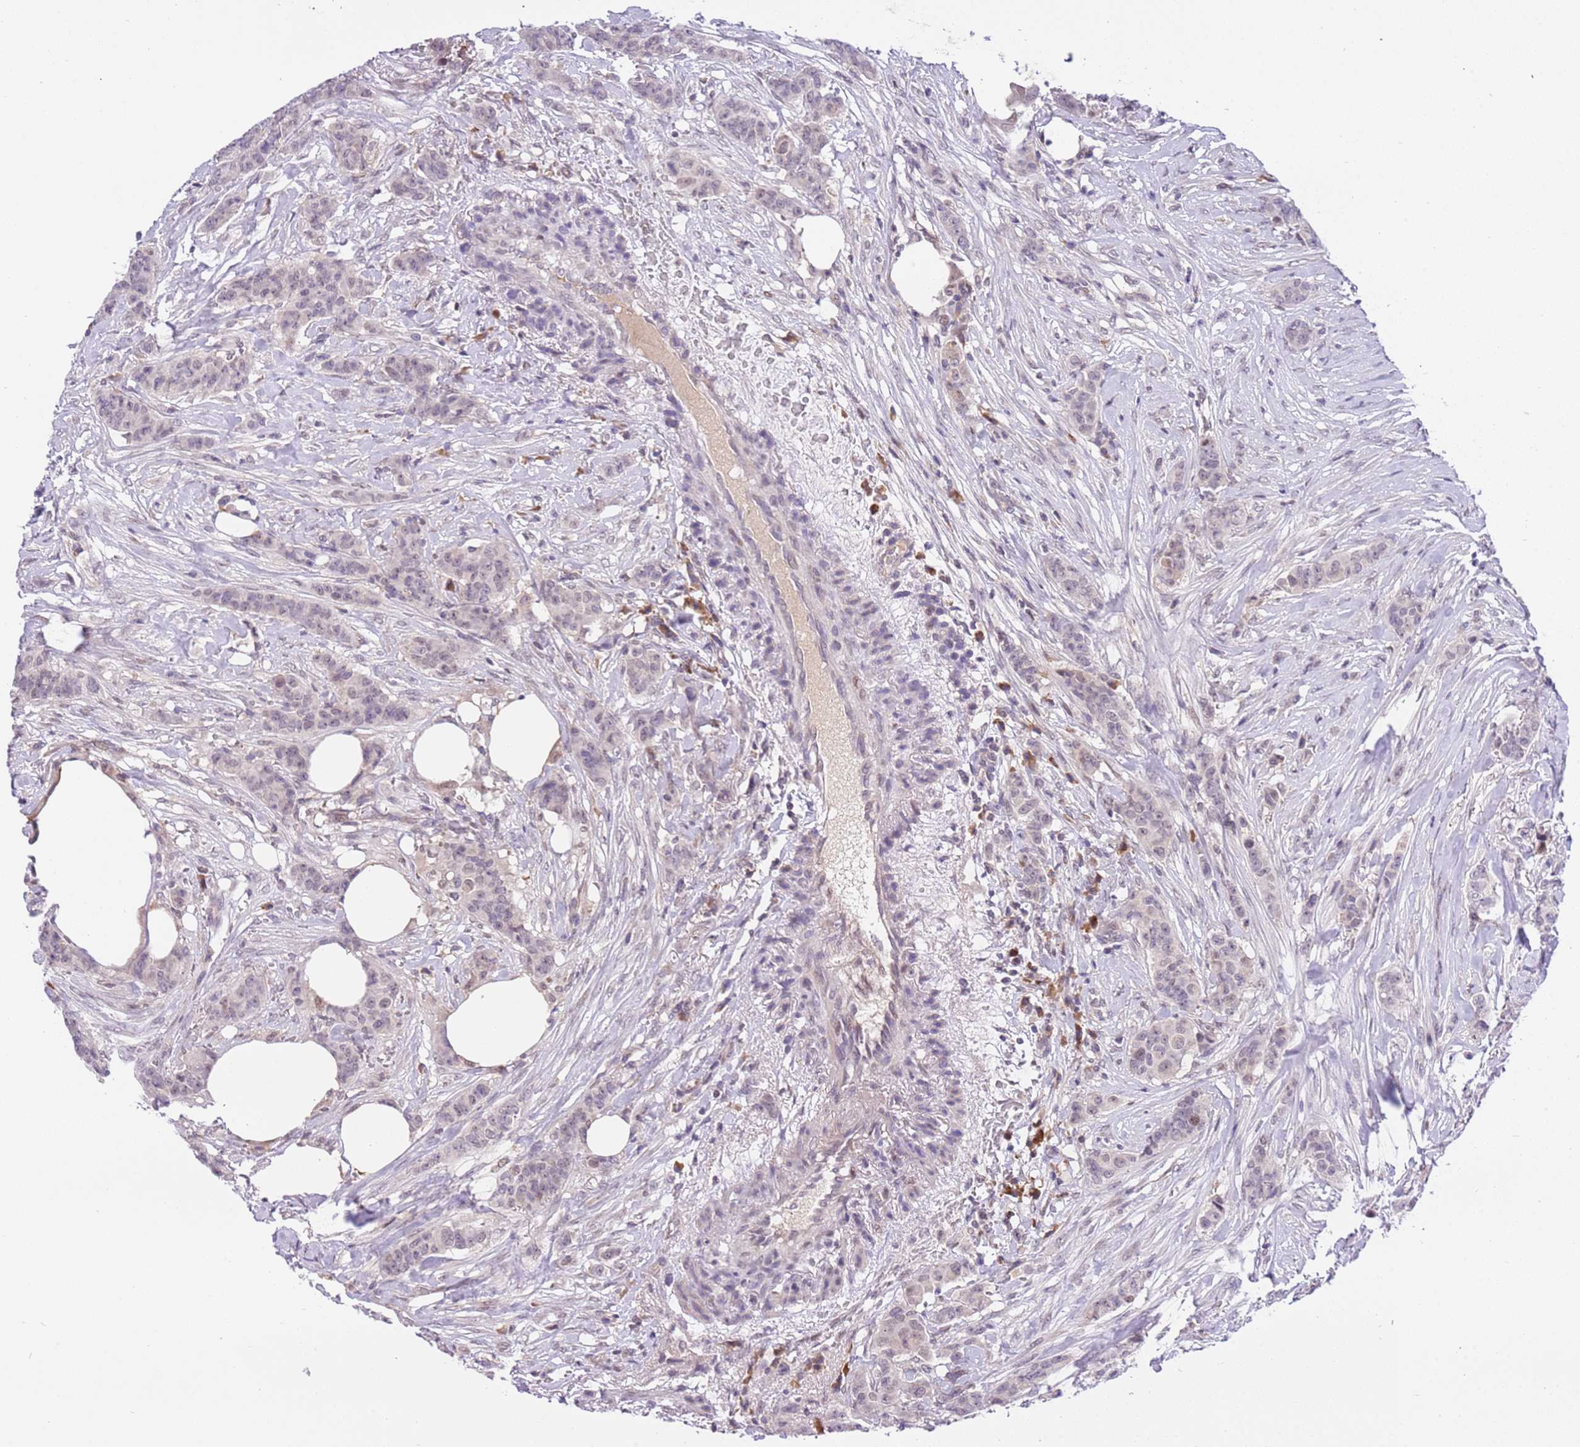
{"staining": {"intensity": "weak", "quantity": "<25%", "location": "nuclear"}, "tissue": "breast cancer", "cell_type": "Tumor cells", "image_type": "cancer", "snomed": [{"axis": "morphology", "description": "Duct carcinoma"}, {"axis": "topography", "description": "Breast"}], "caption": "There is no significant positivity in tumor cells of intraductal carcinoma (breast).", "gene": "MAGEF1", "patient": {"sex": "female", "age": 40}}